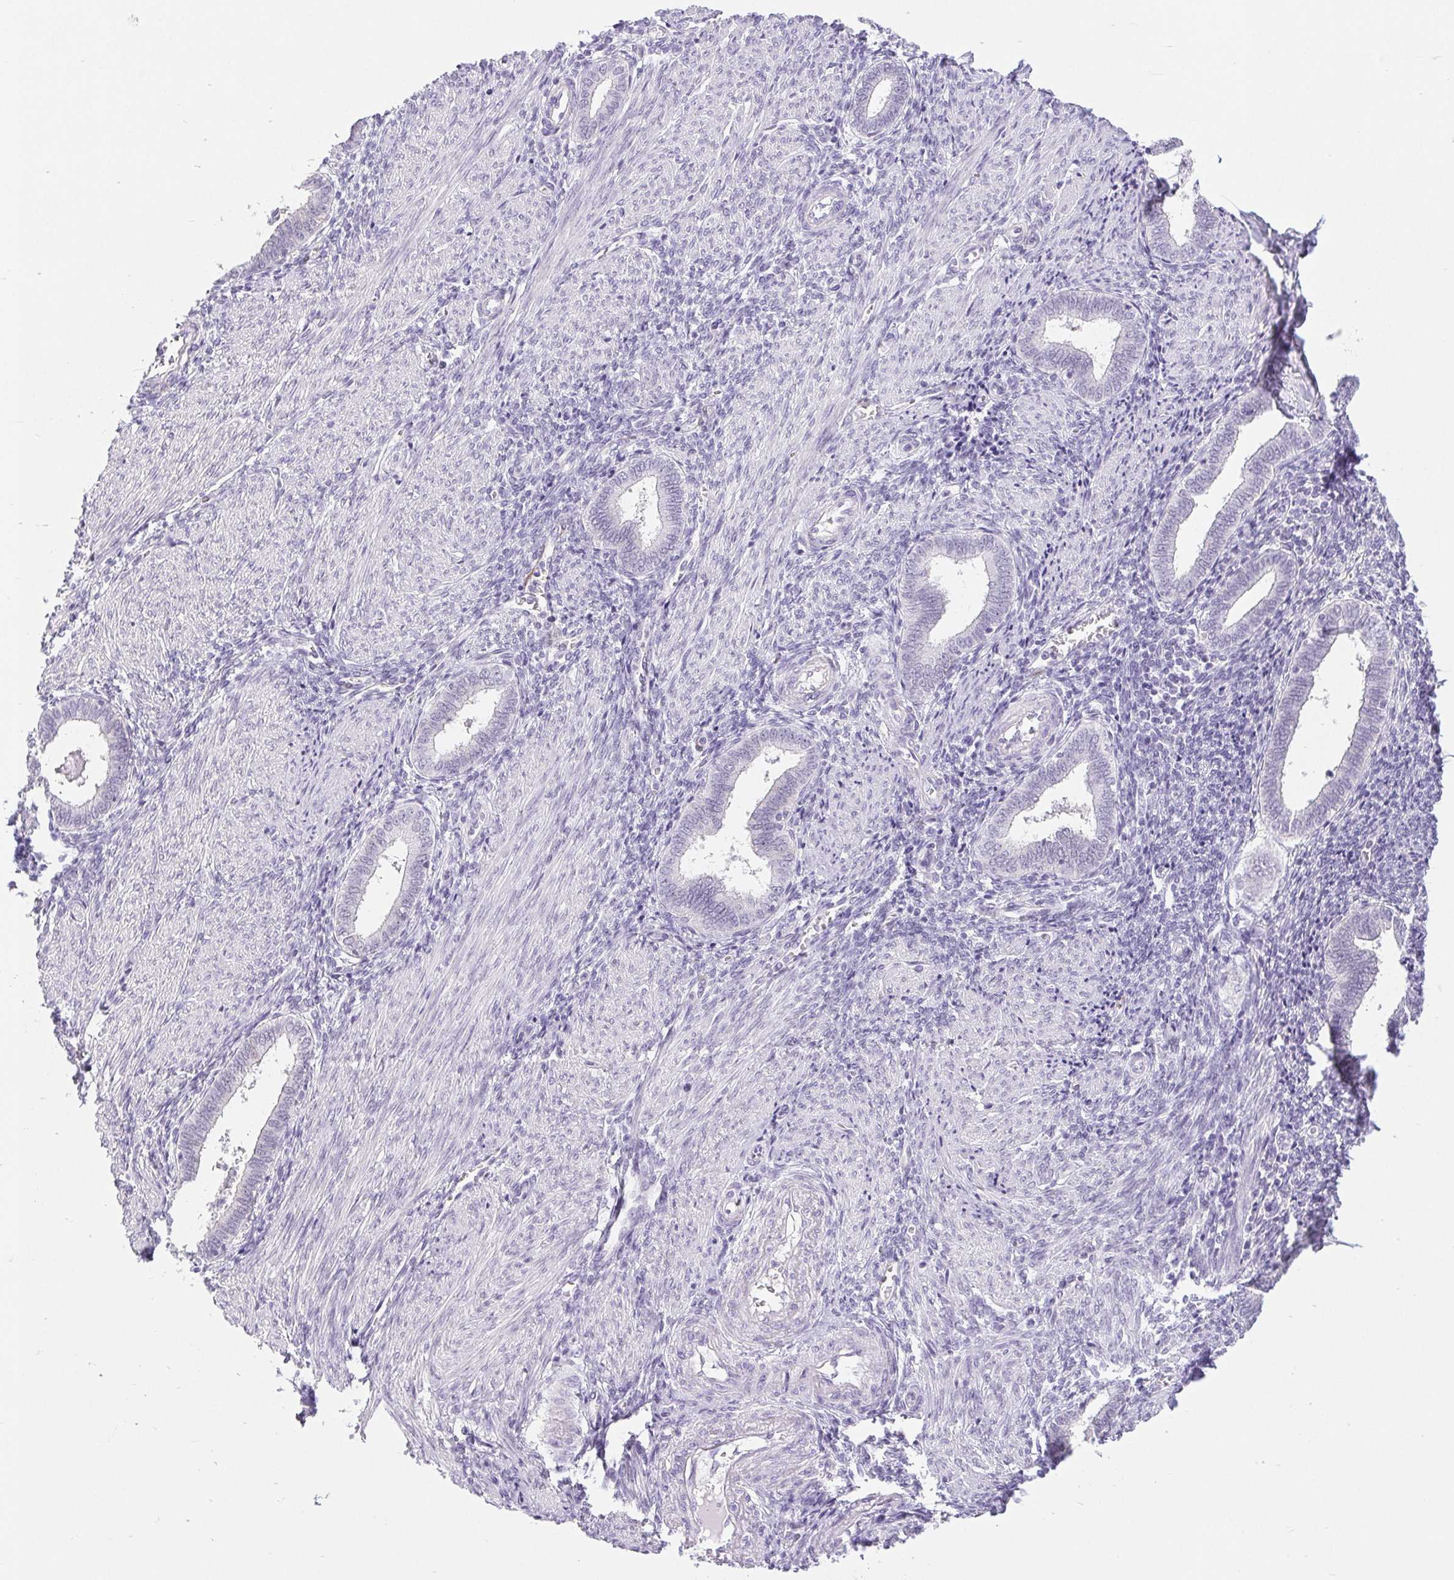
{"staining": {"intensity": "negative", "quantity": "none", "location": "none"}, "tissue": "endometrium", "cell_type": "Cells in endometrial stroma", "image_type": "normal", "snomed": [{"axis": "morphology", "description": "Normal tissue, NOS"}, {"axis": "topography", "description": "Endometrium"}], "caption": "Immunohistochemical staining of unremarkable human endometrium reveals no significant staining in cells in endometrial stroma.", "gene": "BCAS1", "patient": {"sex": "female", "age": 42}}